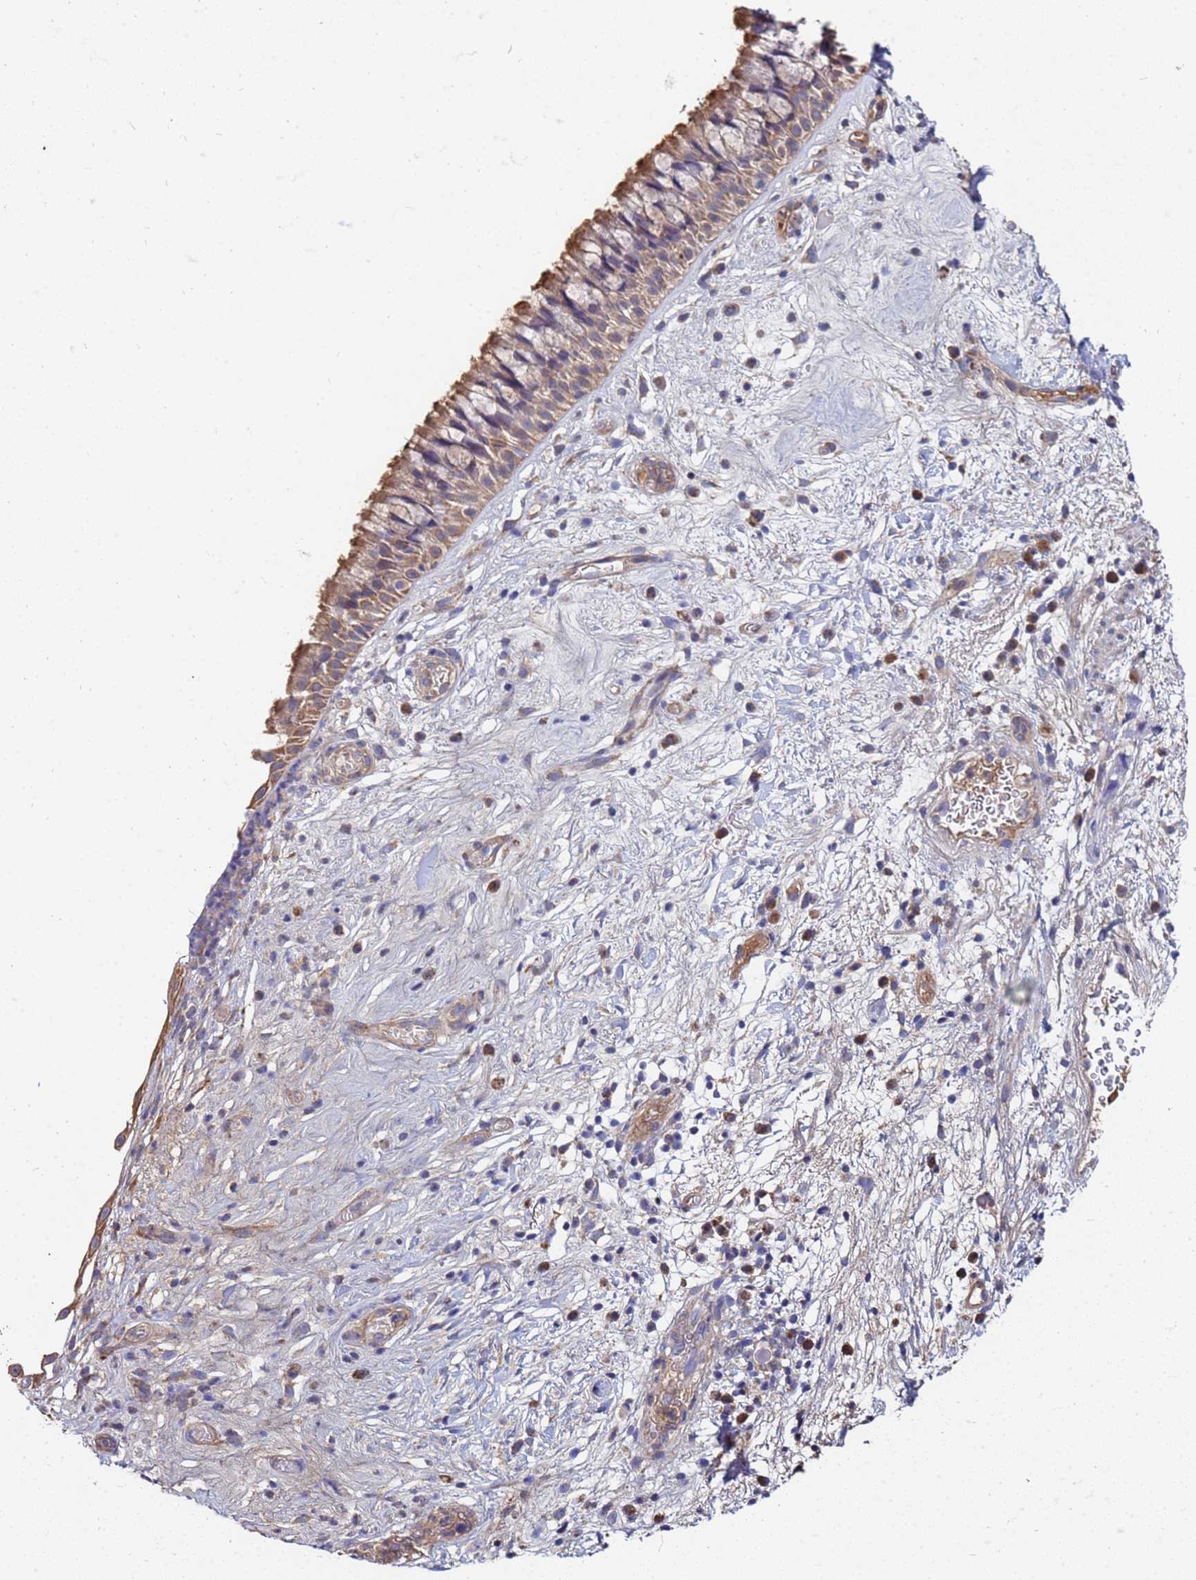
{"staining": {"intensity": "moderate", "quantity": "25%-75%", "location": "cytoplasmic/membranous"}, "tissue": "nasopharynx", "cell_type": "Respiratory epithelial cells", "image_type": "normal", "snomed": [{"axis": "morphology", "description": "Normal tissue, NOS"}, {"axis": "morphology", "description": "Squamous cell carcinoma, NOS"}, {"axis": "topography", "description": "Nasopharynx"}, {"axis": "topography", "description": "Head-Neck"}], "caption": "The histopathology image reveals staining of normal nasopharynx, revealing moderate cytoplasmic/membranous protein expression (brown color) within respiratory epithelial cells. (DAB IHC, brown staining for protein, blue staining for nuclei).", "gene": "C5orf34", "patient": {"sex": "male", "age": 85}}